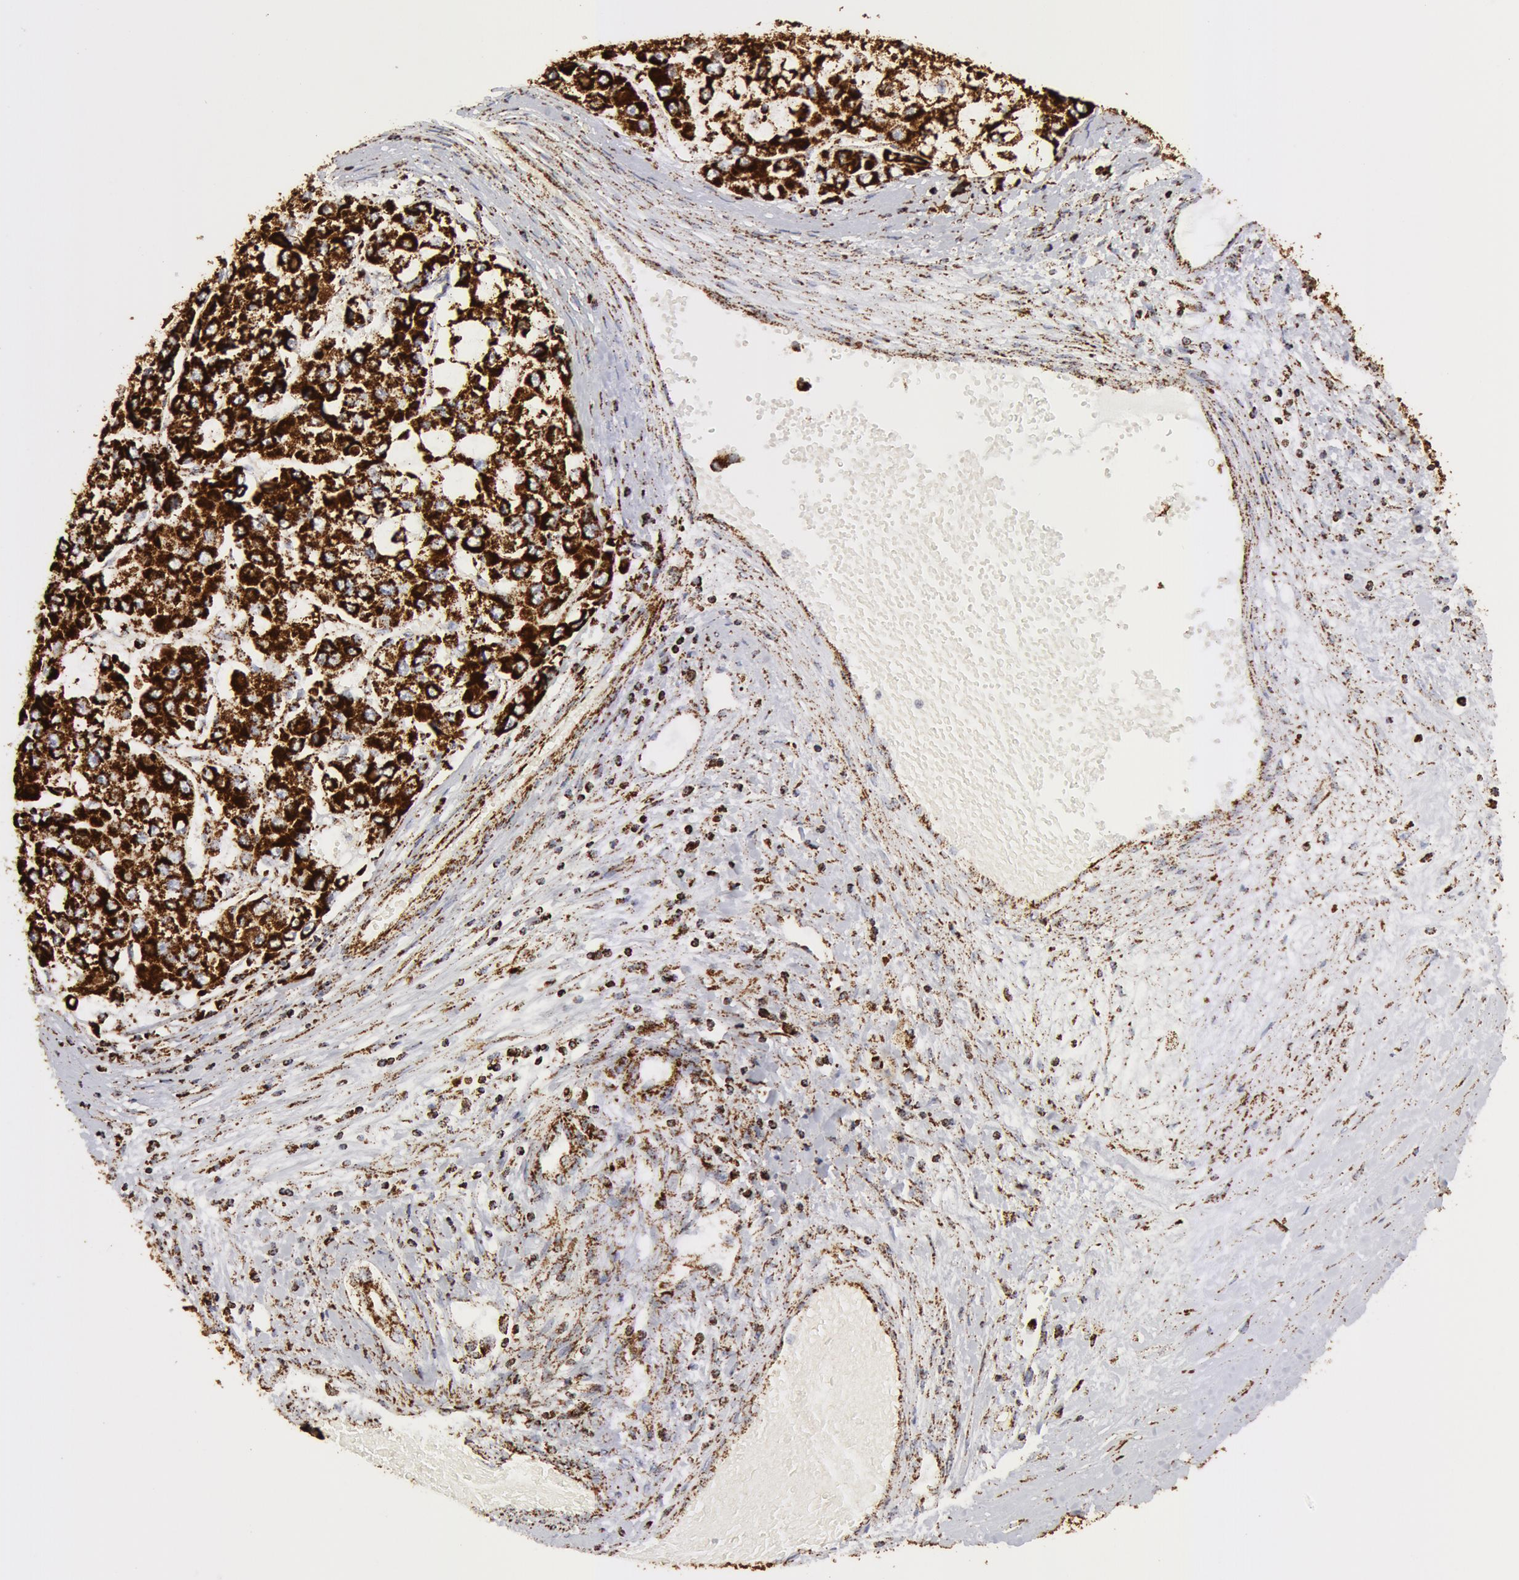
{"staining": {"intensity": "strong", "quantity": ">75%", "location": "cytoplasmic/membranous"}, "tissue": "liver cancer", "cell_type": "Tumor cells", "image_type": "cancer", "snomed": [{"axis": "morphology", "description": "Carcinoma, Hepatocellular, NOS"}, {"axis": "topography", "description": "Liver"}], "caption": "Immunohistochemistry (IHC) staining of liver cancer, which demonstrates high levels of strong cytoplasmic/membranous staining in about >75% of tumor cells indicating strong cytoplasmic/membranous protein positivity. The staining was performed using DAB (3,3'-diaminobenzidine) (brown) for protein detection and nuclei were counterstained in hematoxylin (blue).", "gene": "ATP5F1B", "patient": {"sex": "female", "age": 66}}